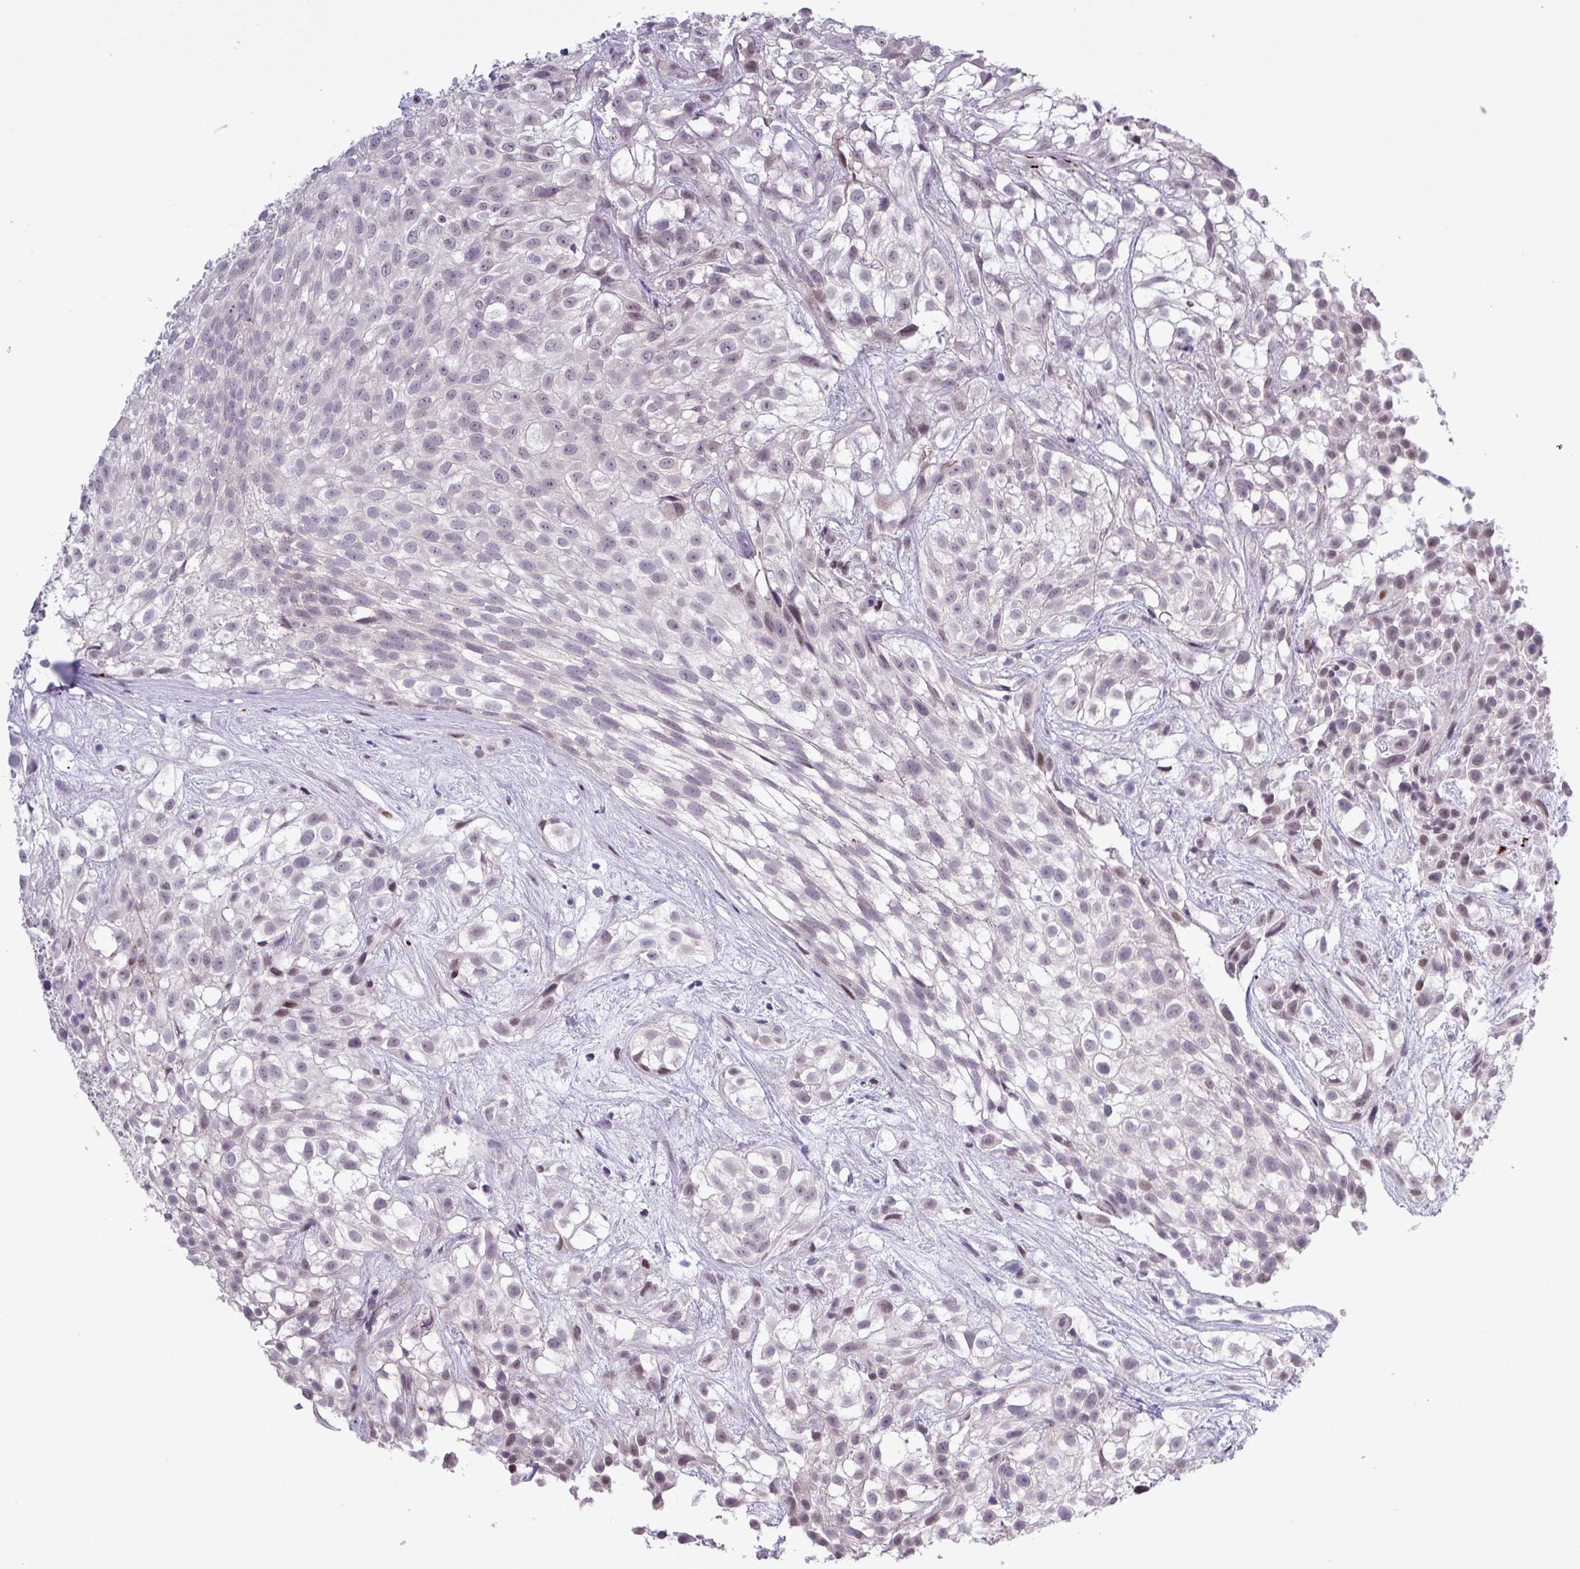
{"staining": {"intensity": "weak", "quantity": "<25%", "location": "nuclear"}, "tissue": "urothelial cancer", "cell_type": "Tumor cells", "image_type": "cancer", "snomed": [{"axis": "morphology", "description": "Urothelial carcinoma, High grade"}, {"axis": "topography", "description": "Urinary bladder"}], "caption": "DAB immunohistochemical staining of urothelial cancer reveals no significant expression in tumor cells.", "gene": "RIPPLY1", "patient": {"sex": "male", "age": 56}}